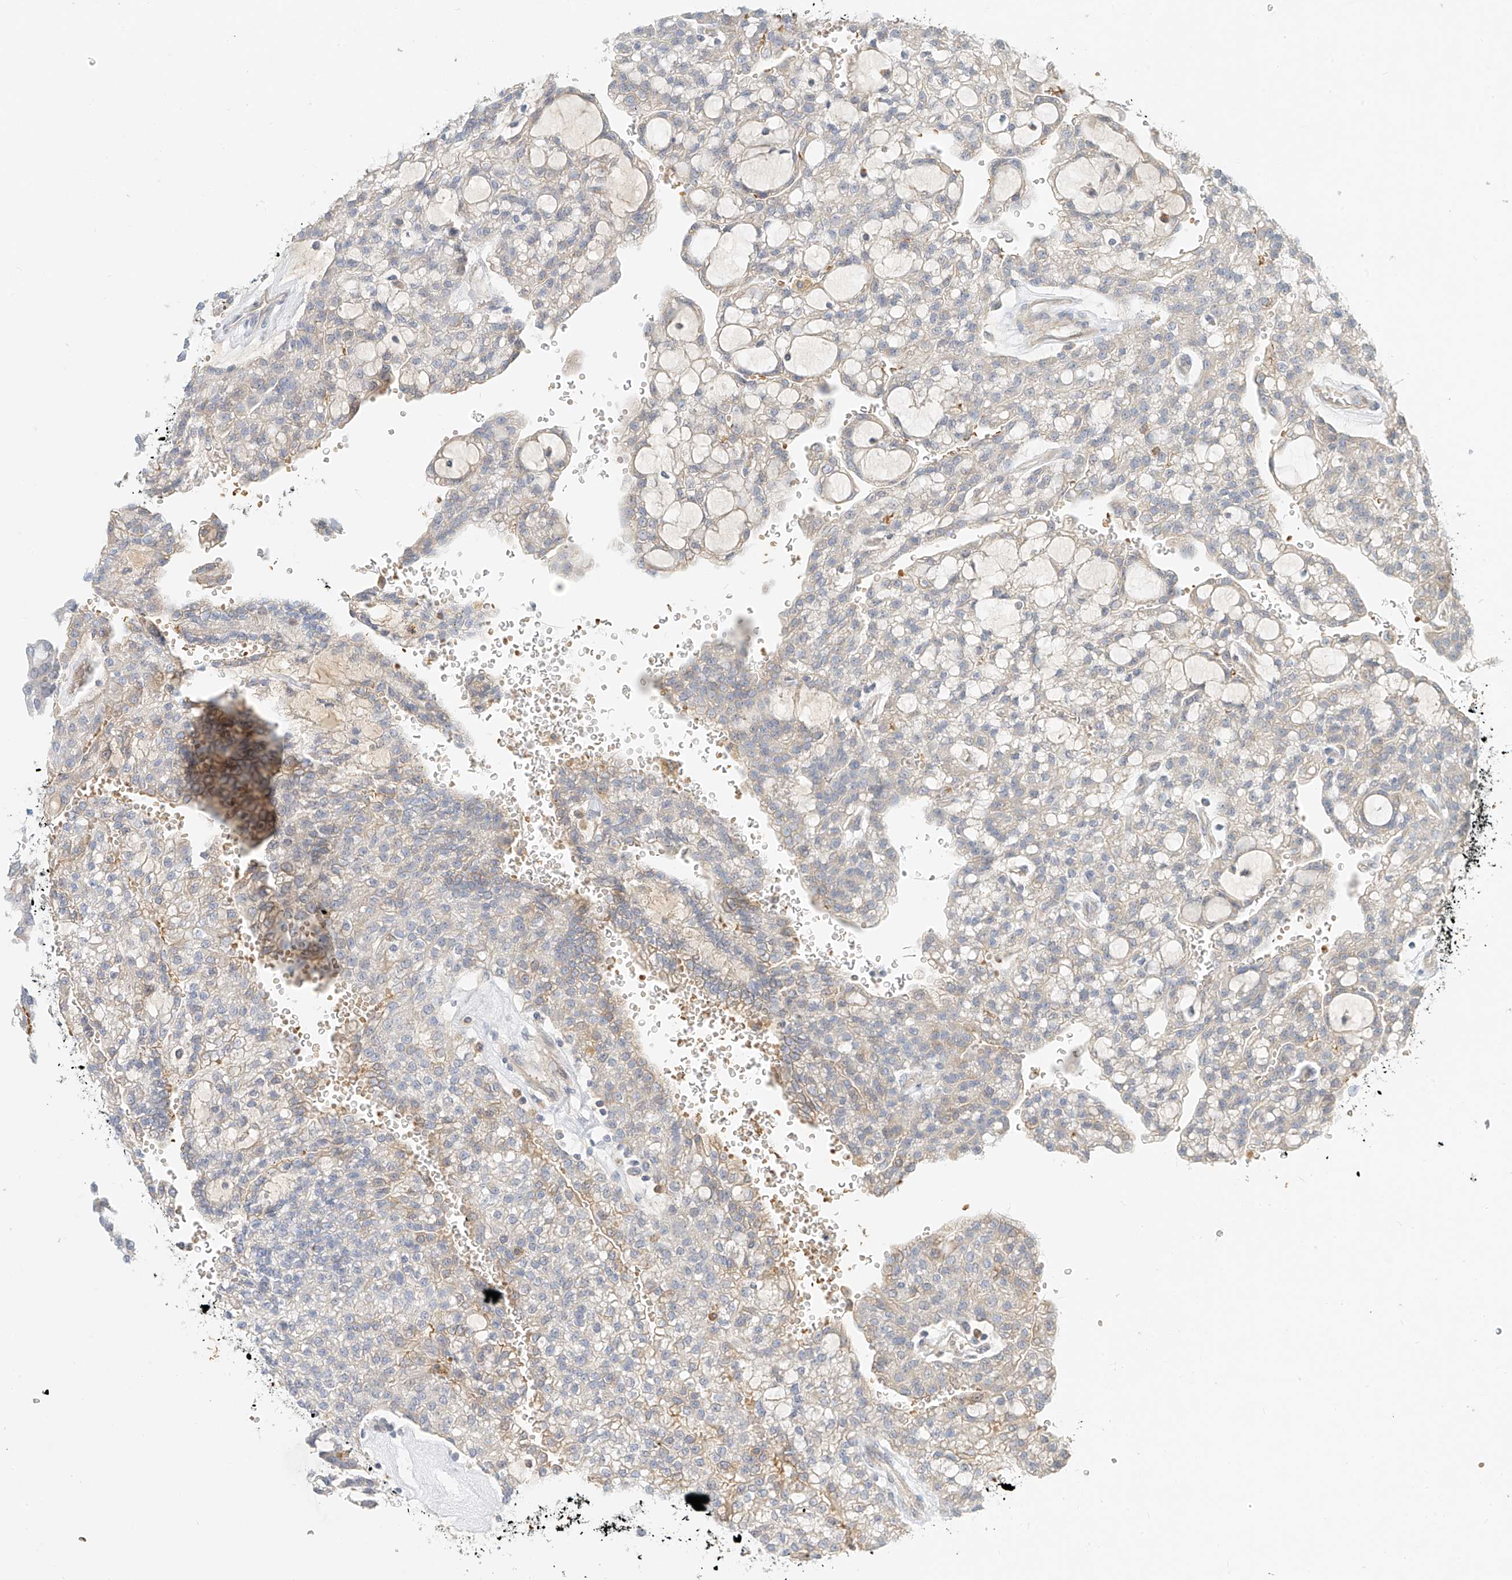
{"staining": {"intensity": "negative", "quantity": "none", "location": "none"}, "tissue": "renal cancer", "cell_type": "Tumor cells", "image_type": "cancer", "snomed": [{"axis": "morphology", "description": "Adenocarcinoma, NOS"}, {"axis": "topography", "description": "Kidney"}], "caption": "Tumor cells are negative for brown protein staining in renal cancer (adenocarcinoma).", "gene": "SYTL3", "patient": {"sex": "male", "age": 63}}